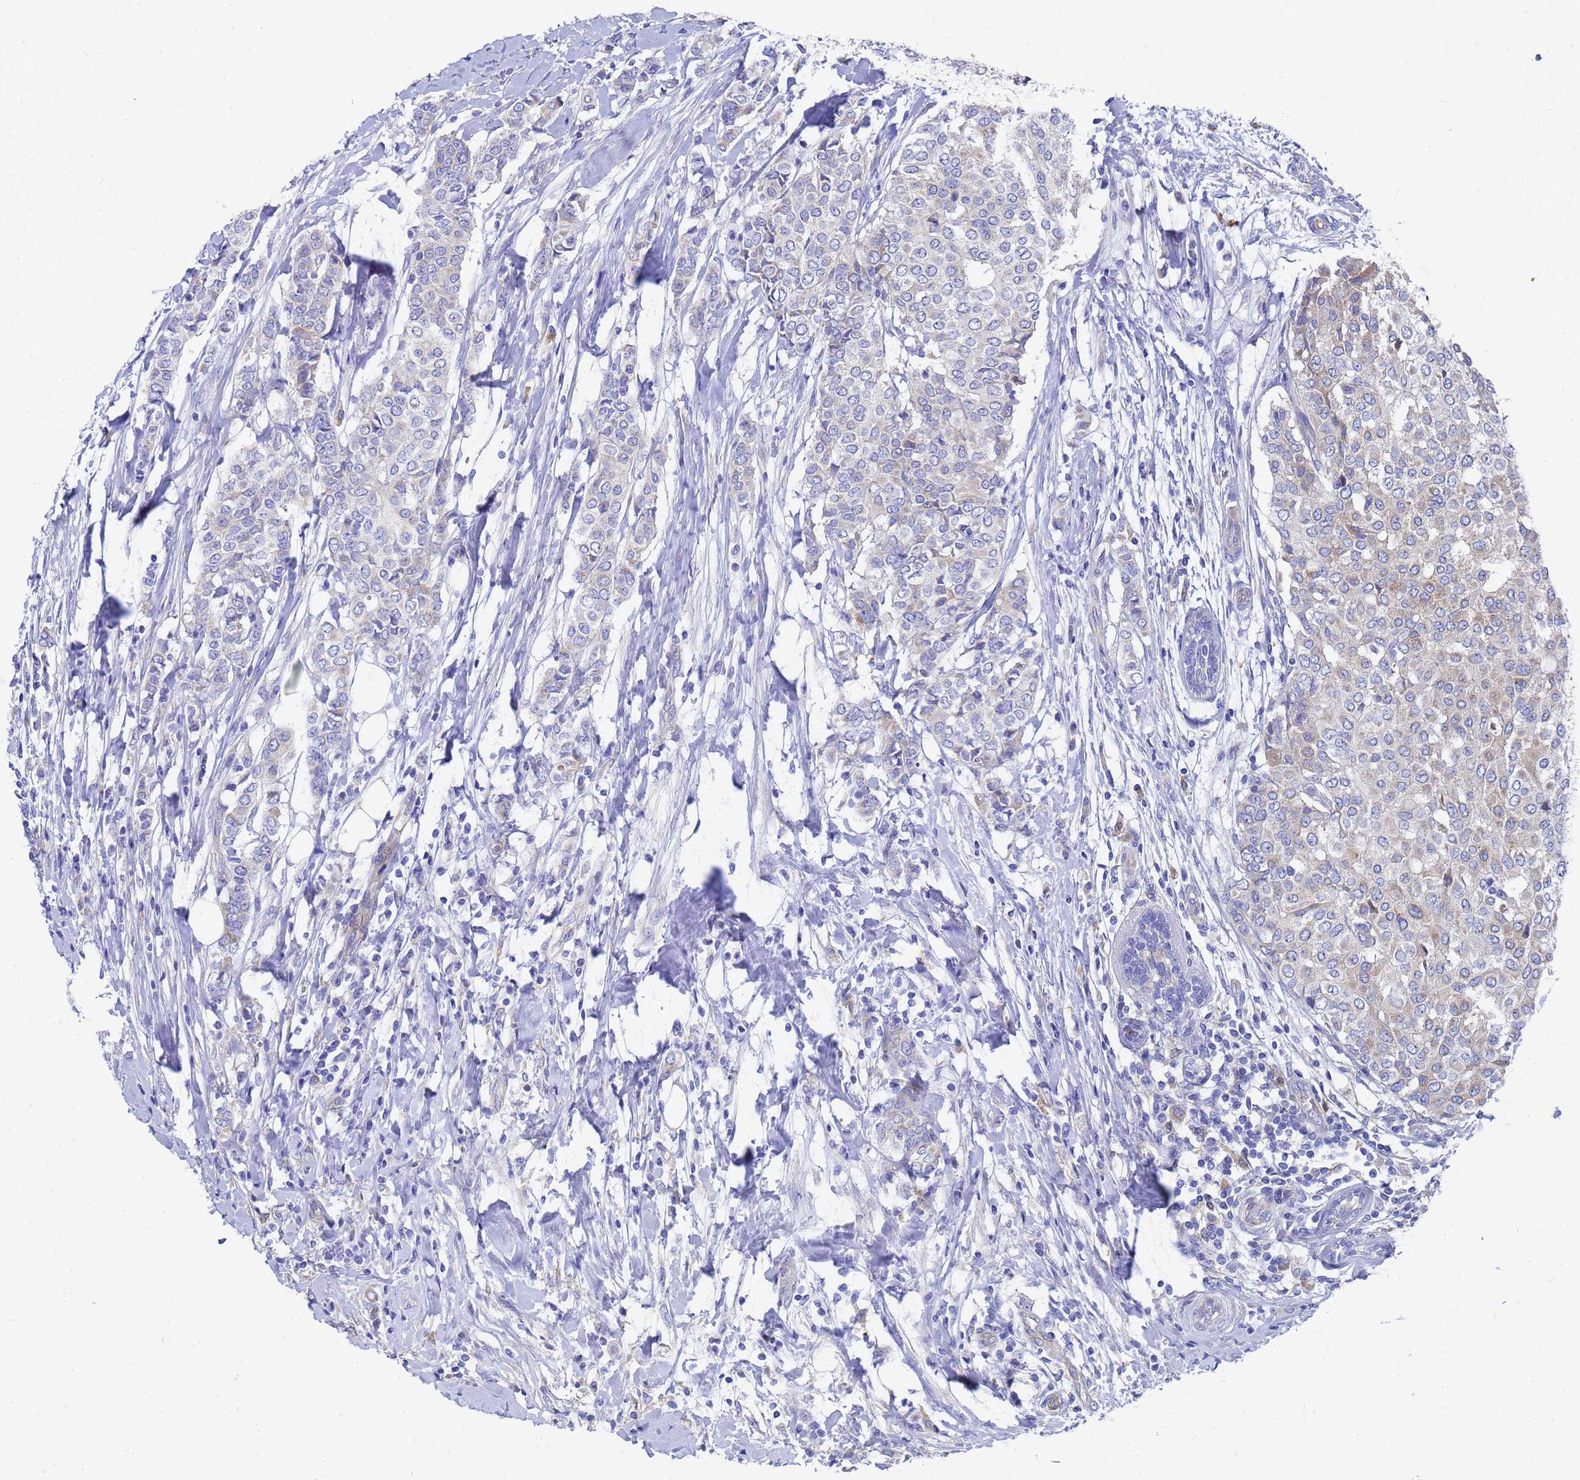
{"staining": {"intensity": "moderate", "quantity": "<25%", "location": "cytoplasmic/membranous"}, "tissue": "breast cancer", "cell_type": "Tumor cells", "image_type": "cancer", "snomed": [{"axis": "morphology", "description": "Lobular carcinoma"}, {"axis": "topography", "description": "Breast"}], "caption": "Immunohistochemical staining of breast cancer shows low levels of moderate cytoplasmic/membranous protein positivity in about <25% of tumor cells.", "gene": "TM4SF4", "patient": {"sex": "female", "age": 51}}